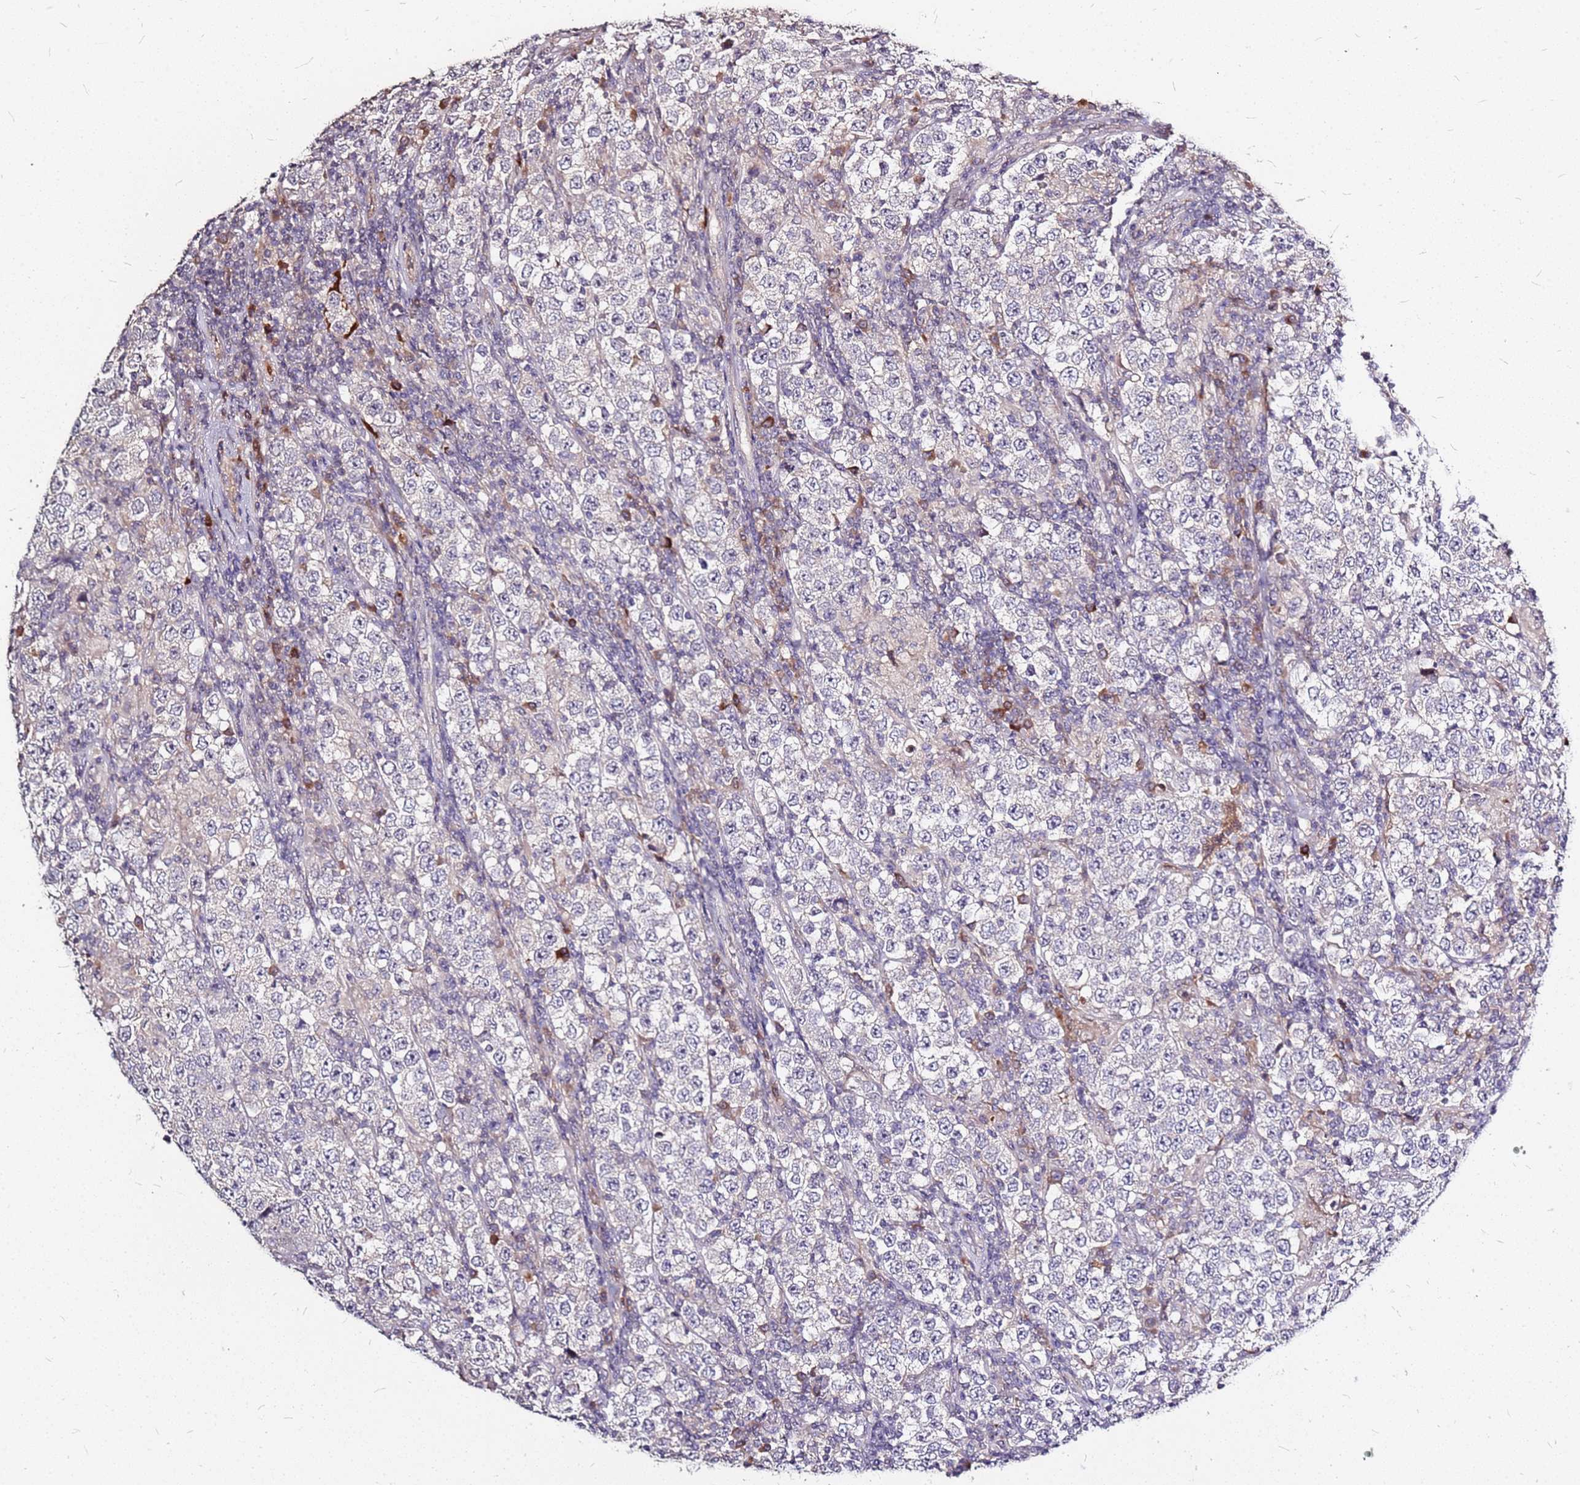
{"staining": {"intensity": "negative", "quantity": "none", "location": "none"}, "tissue": "testis cancer", "cell_type": "Tumor cells", "image_type": "cancer", "snomed": [{"axis": "morphology", "description": "Normal tissue, NOS"}, {"axis": "morphology", "description": "Urothelial carcinoma, High grade"}, {"axis": "morphology", "description": "Seminoma, NOS"}, {"axis": "morphology", "description": "Carcinoma, Embryonal, NOS"}, {"axis": "topography", "description": "Urinary bladder"}, {"axis": "topography", "description": "Testis"}], "caption": "Immunohistochemical staining of human testis embryonal carcinoma displays no significant positivity in tumor cells.", "gene": "DCDC2C", "patient": {"sex": "male", "age": 41}}